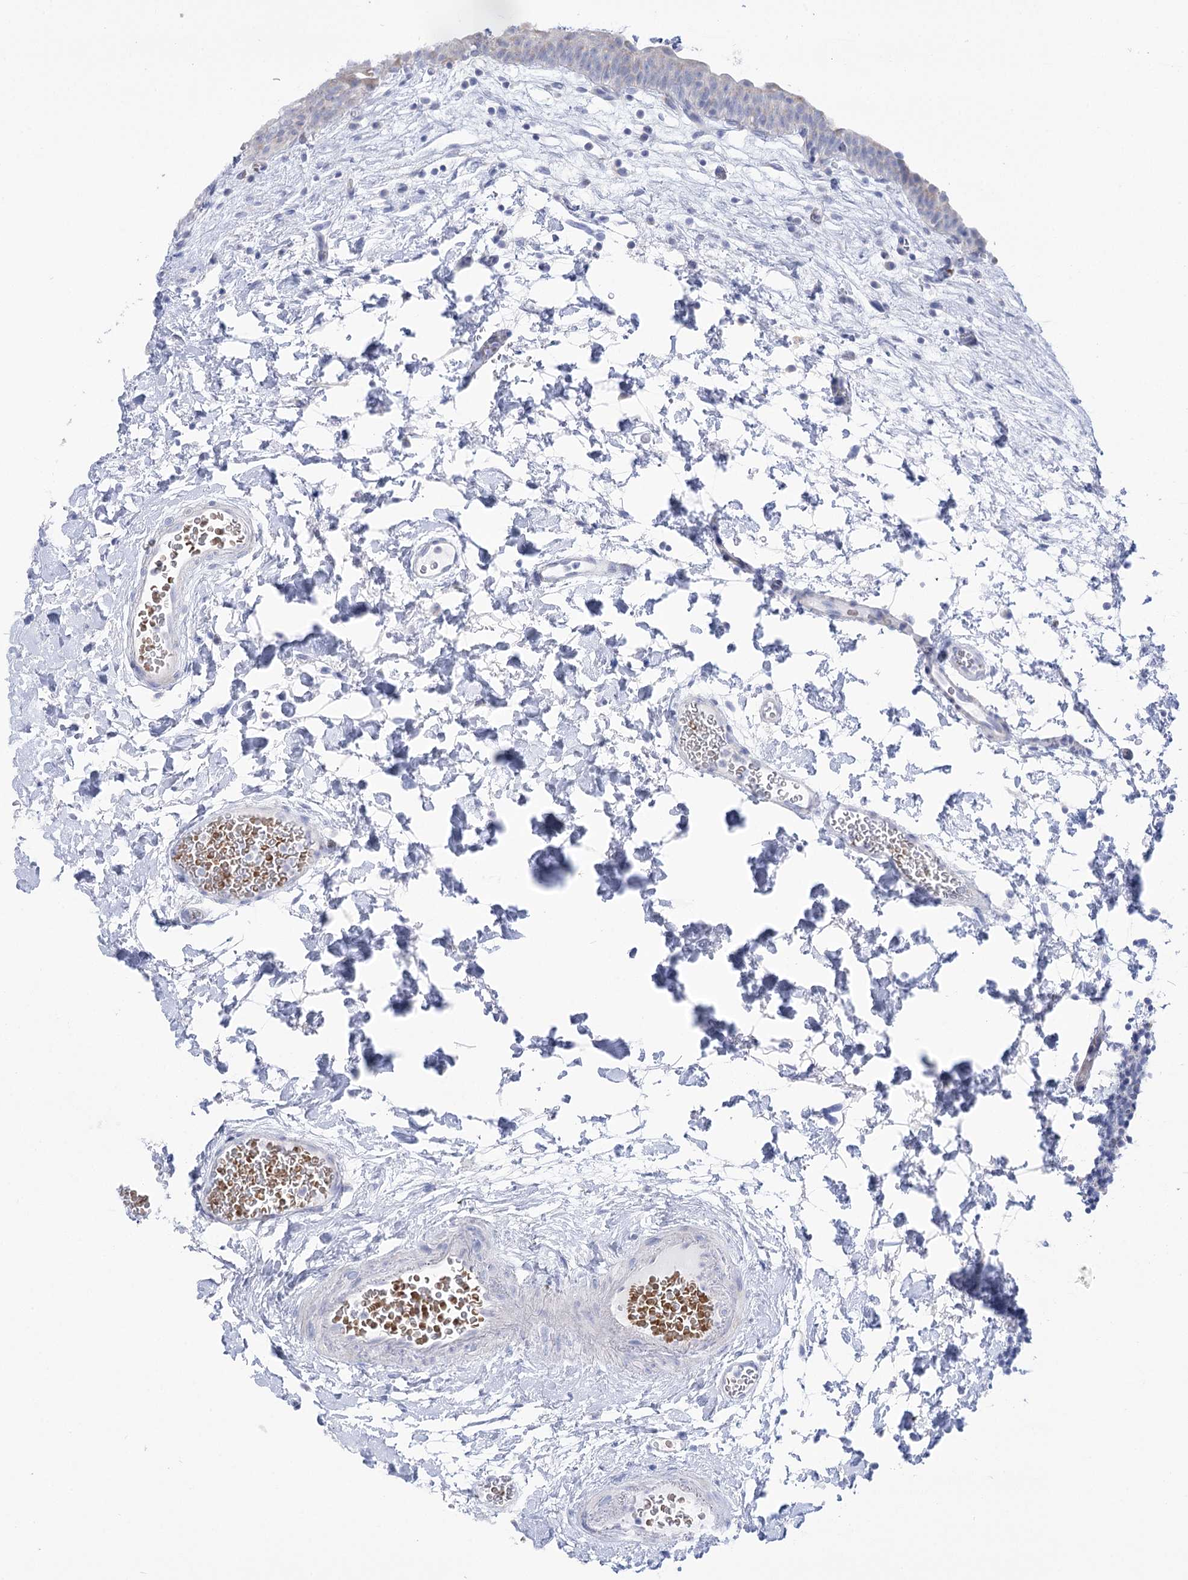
{"staining": {"intensity": "weak", "quantity": "<25%", "location": "cytoplasmic/membranous"}, "tissue": "urinary bladder", "cell_type": "Urothelial cells", "image_type": "normal", "snomed": [{"axis": "morphology", "description": "Normal tissue, NOS"}, {"axis": "topography", "description": "Urinary bladder"}], "caption": "Urinary bladder stained for a protein using immunohistochemistry demonstrates no expression urothelial cells.", "gene": "SIAE", "patient": {"sex": "male", "age": 83}}